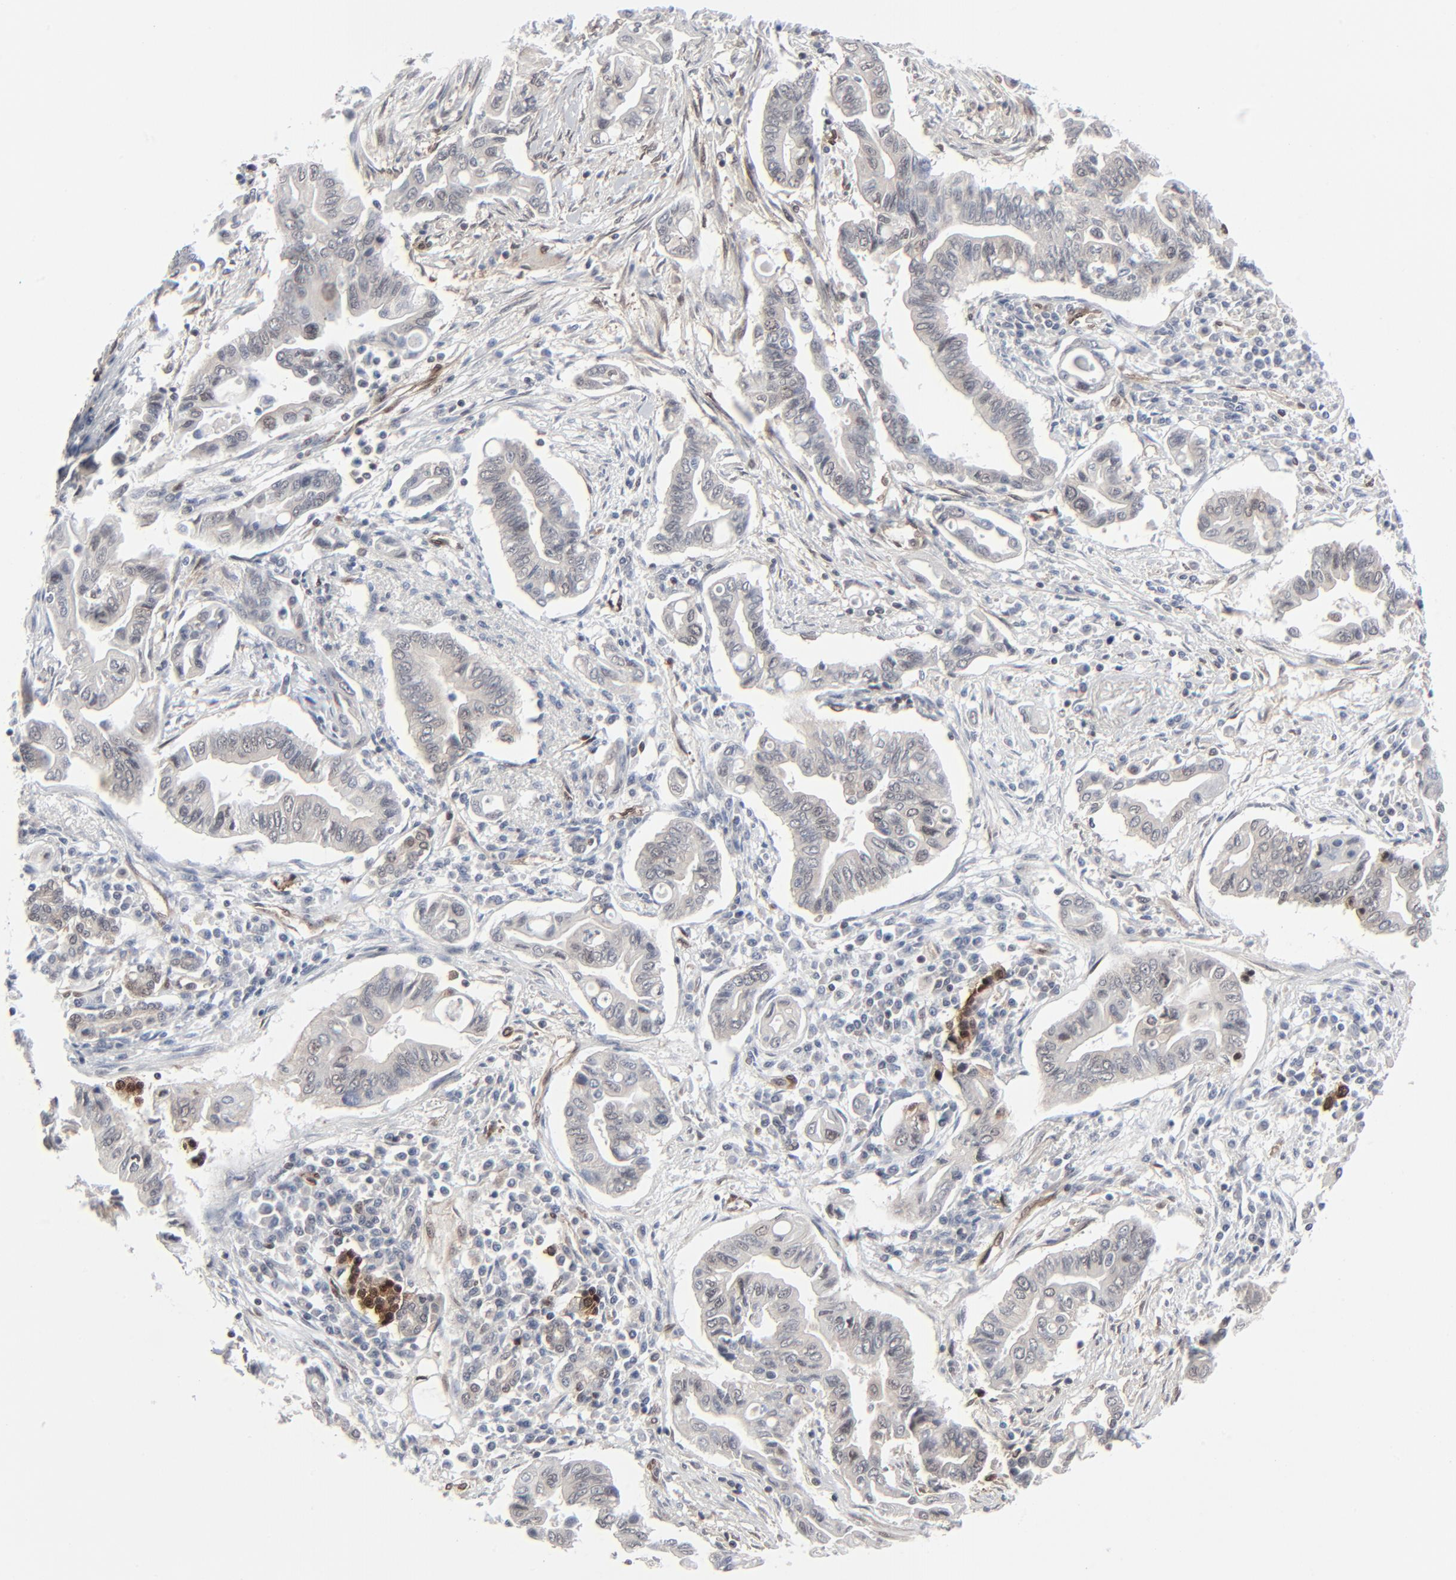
{"staining": {"intensity": "weak", "quantity": "25%-75%", "location": "cytoplasmic/membranous,nuclear"}, "tissue": "pancreatic cancer", "cell_type": "Tumor cells", "image_type": "cancer", "snomed": [{"axis": "morphology", "description": "Adenocarcinoma, NOS"}, {"axis": "topography", "description": "Pancreas"}], "caption": "Human pancreatic adenocarcinoma stained with a brown dye demonstrates weak cytoplasmic/membranous and nuclear positive positivity in approximately 25%-75% of tumor cells.", "gene": "AKT1", "patient": {"sex": "female", "age": 57}}